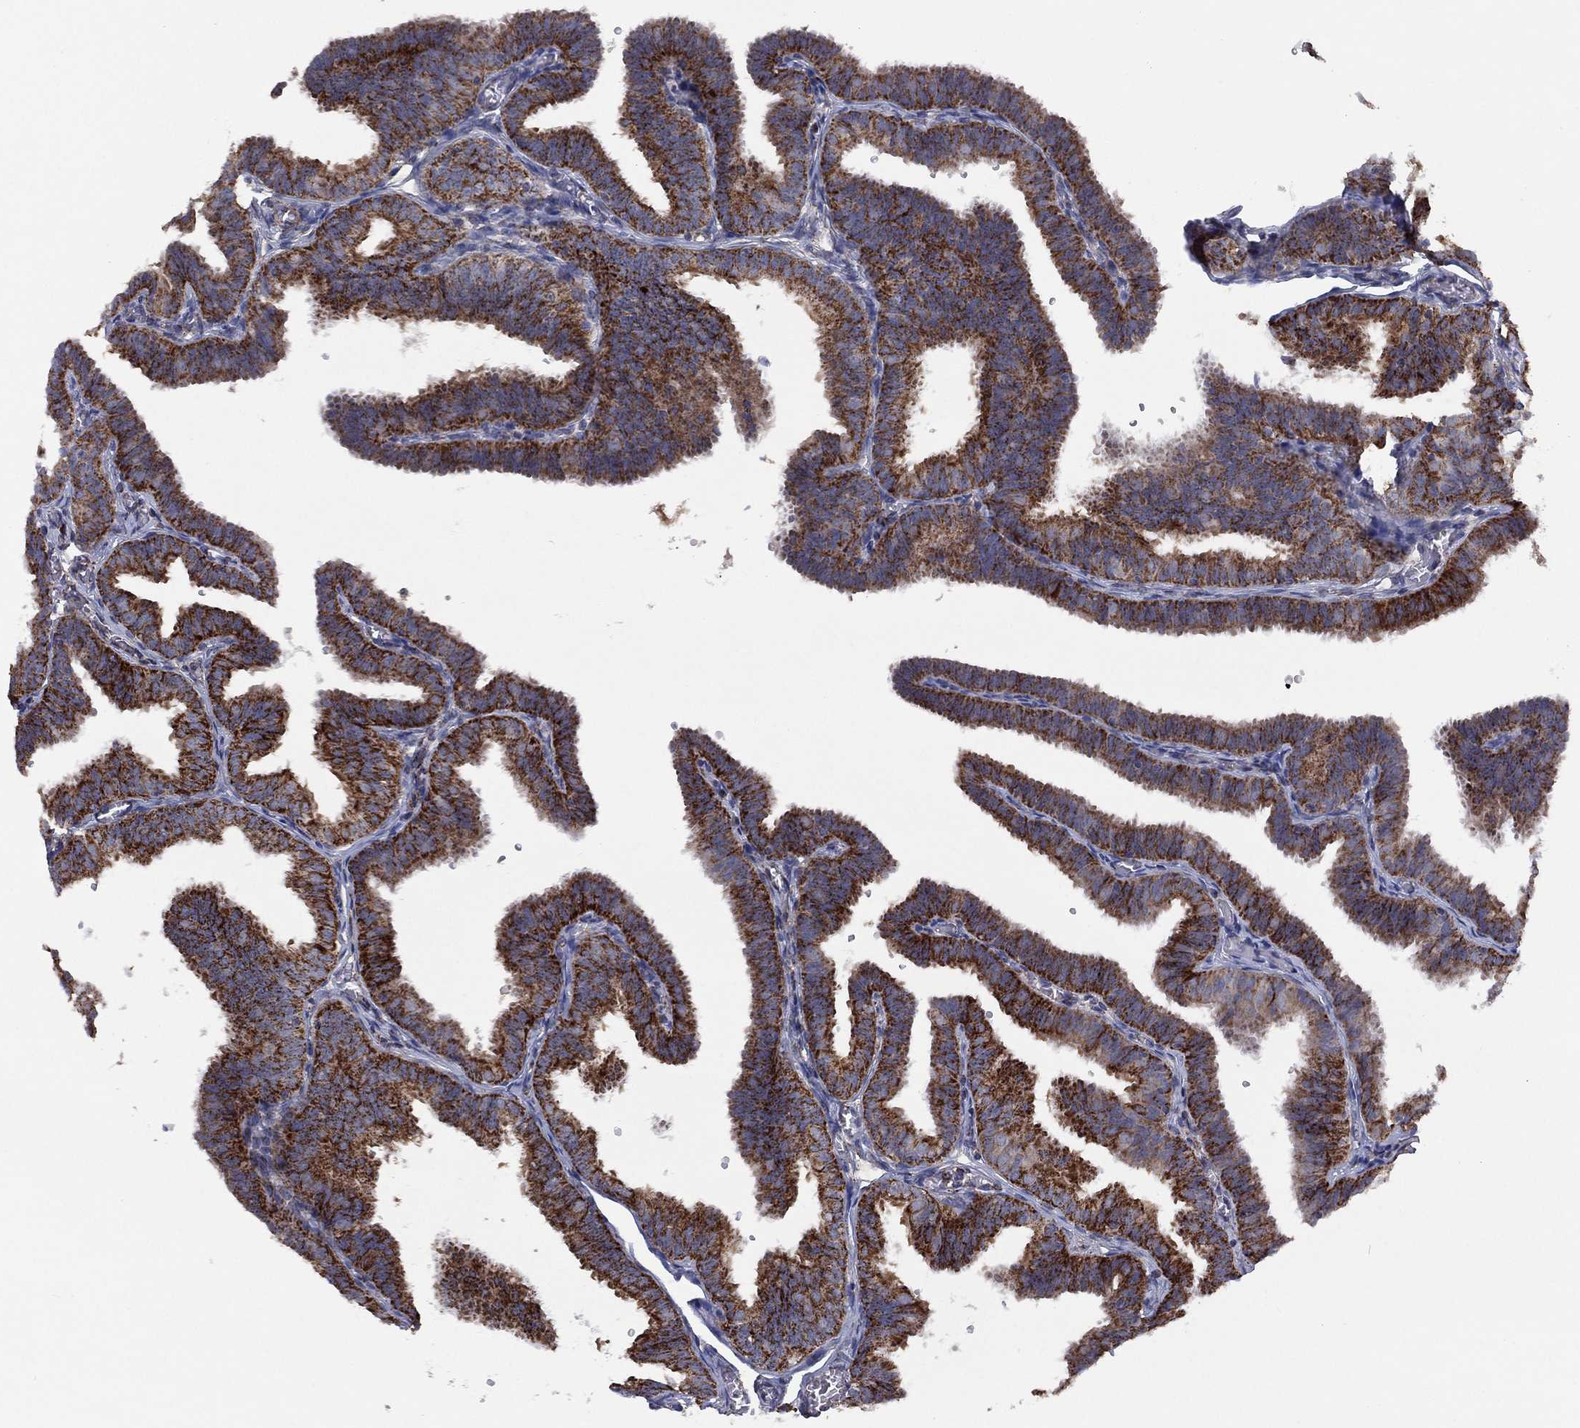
{"staining": {"intensity": "strong", "quantity": "25%-75%", "location": "cytoplasmic/membranous"}, "tissue": "fallopian tube", "cell_type": "Glandular cells", "image_type": "normal", "snomed": [{"axis": "morphology", "description": "Normal tissue, NOS"}, {"axis": "topography", "description": "Fallopian tube"}], "caption": "IHC micrograph of unremarkable fallopian tube: fallopian tube stained using immunohistochemistry (IHC) displays high levels of strong protein expression localized specifically in the cytoplasmic/membranous of glandular cells, appearing as a cytoplasmic/membranous brown color.", "gene": "PPP2R5A", "patient": {"sex": "female", "age": 25}}